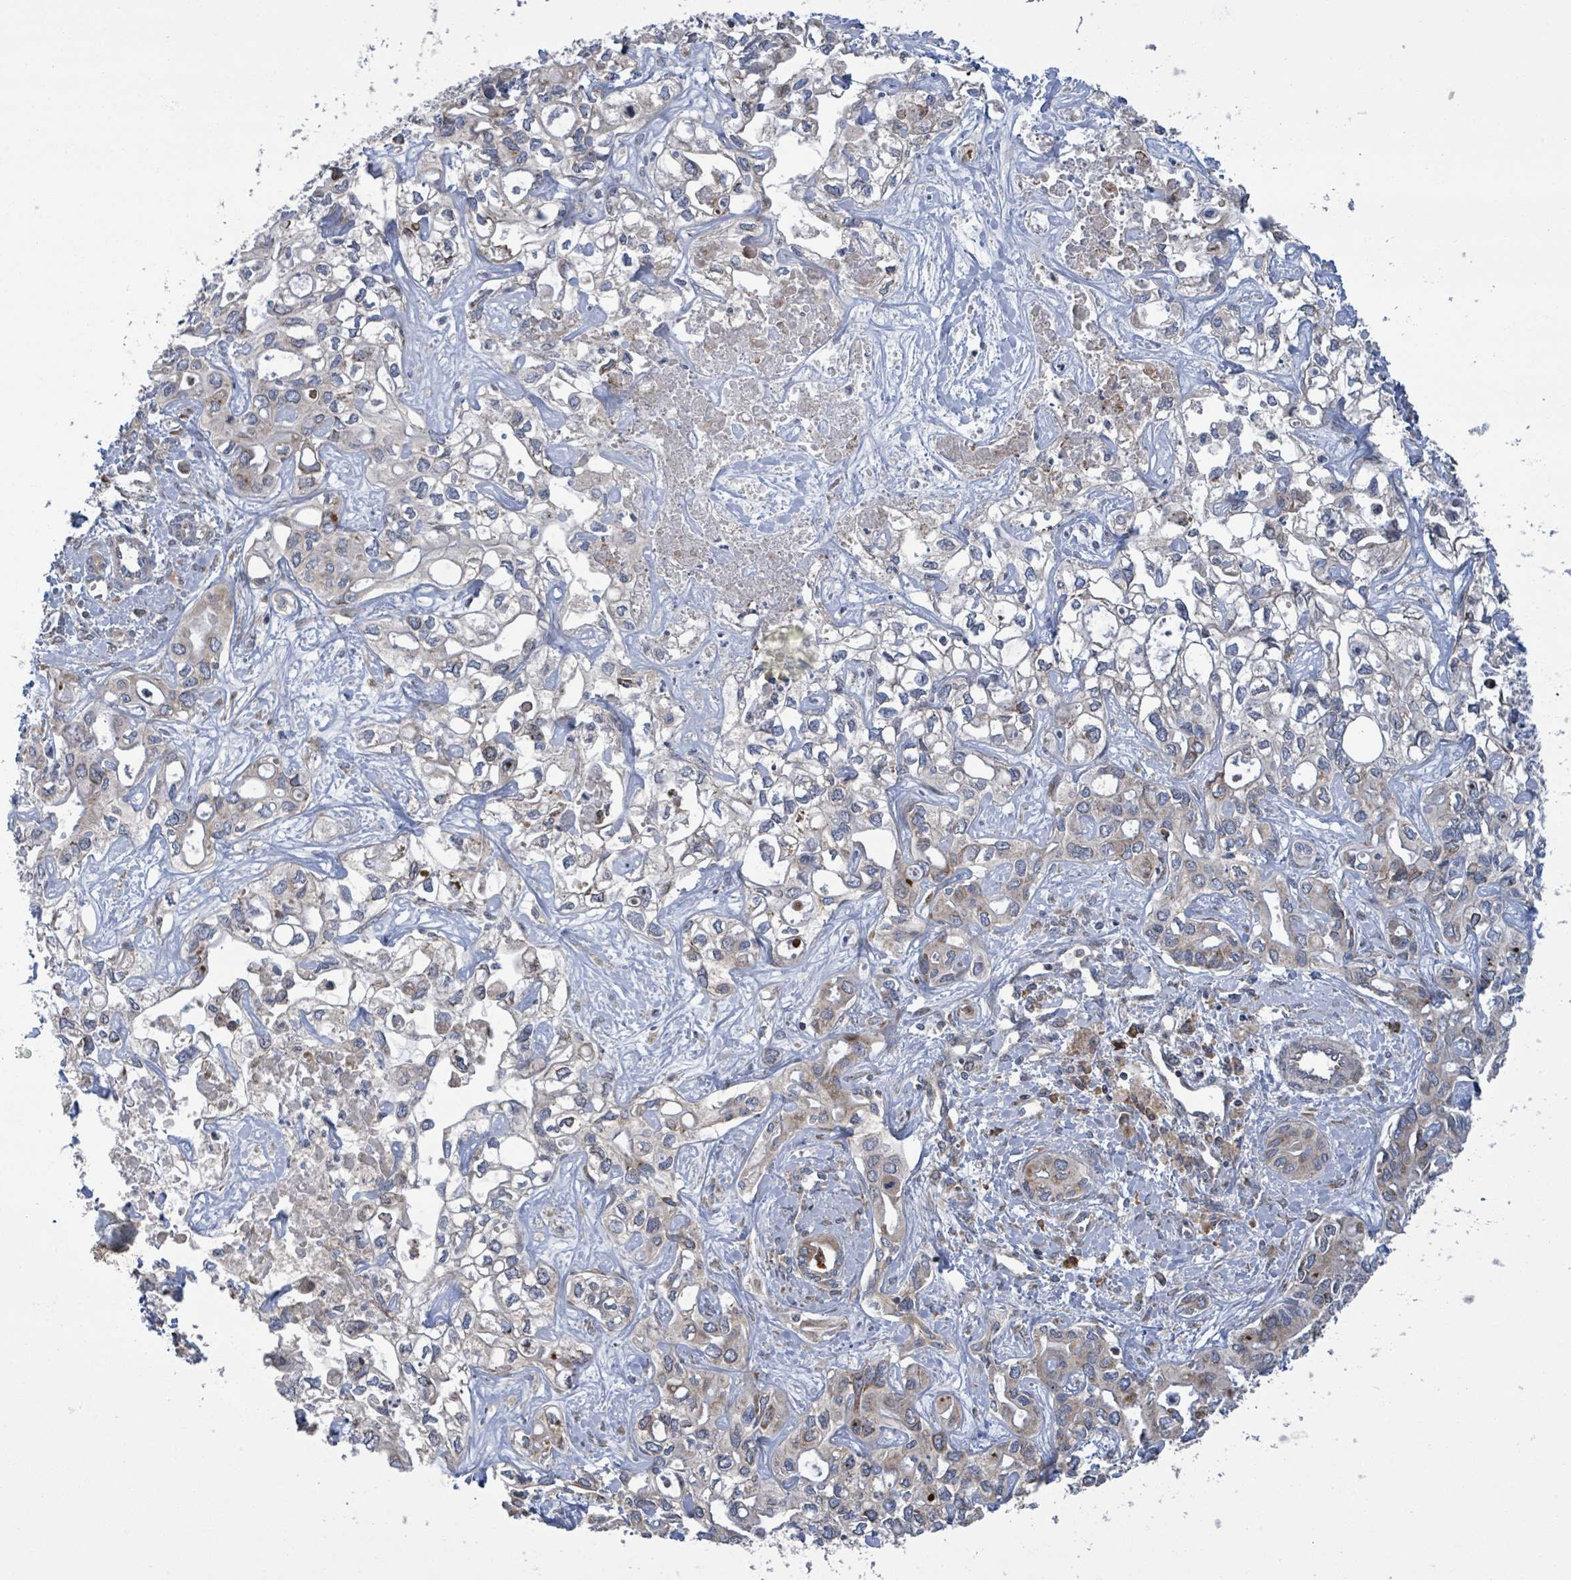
{"staining": {"intensity": "weak", "quantity": "<25%", "location": "cytoplasmic/membranous"}, "tissue": "liver cancer", "cell_type": "Tumor cells", "image_type": "cancer", "snomed": [{"axis": "morphology", "description": "Cholangiocarcinoma"}, {"axis": "topography", "description": "Liver"}], "caption": "Liver cancer (cholangiocarcinoma) stained for a protein using IHC reveals no positivity tumor cells.", "gene": "NOMO1", "patient": {"sex": "female", "age": 64}}